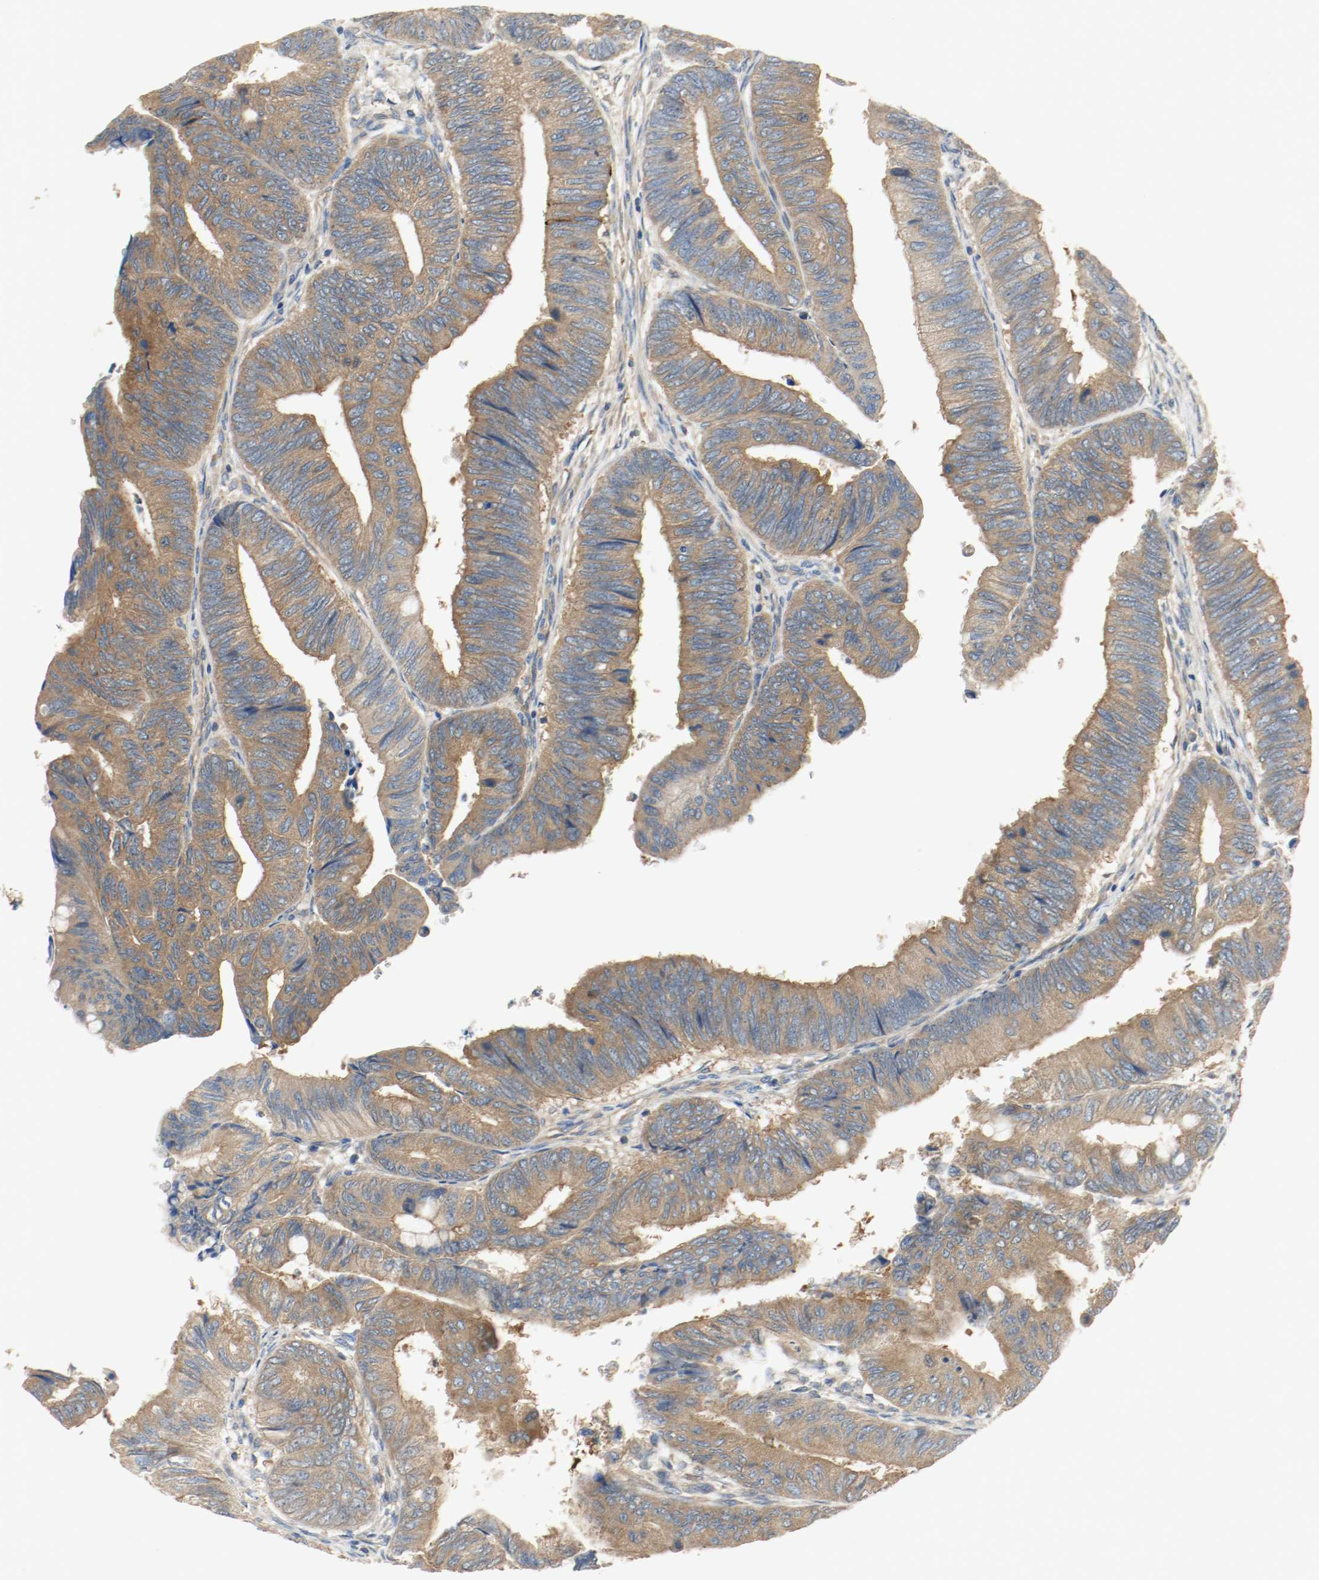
{"staining": {"intensity": "strong", "quantity": ">75%", "location": "cytoplasmic/membranous"}, "tissue": "colorectal cancer", "cell_type": "Tumor cells", "image_type": "cancer", "snomed": [{"axis": "morphology", "description": "Normal tissue, NOS"}, {"axis": "morphology", "description": "Adenocarcinoma, NOS"}, {"axis": "topography", "description": "Rectum"}, {"axis": "topography", "description": "Peripheral nerve tissue"}], "caption": "Immunohistochemical staining of colorectal cancer exhibits high levels of strong cytoplasmic/membranous protein positivity in approximately >75% of tumor cells. (Brightfield microscopy of DAB IHC at high magnification).", "gene": "HGS", "patient": {"sex": "male", "age": 92}}